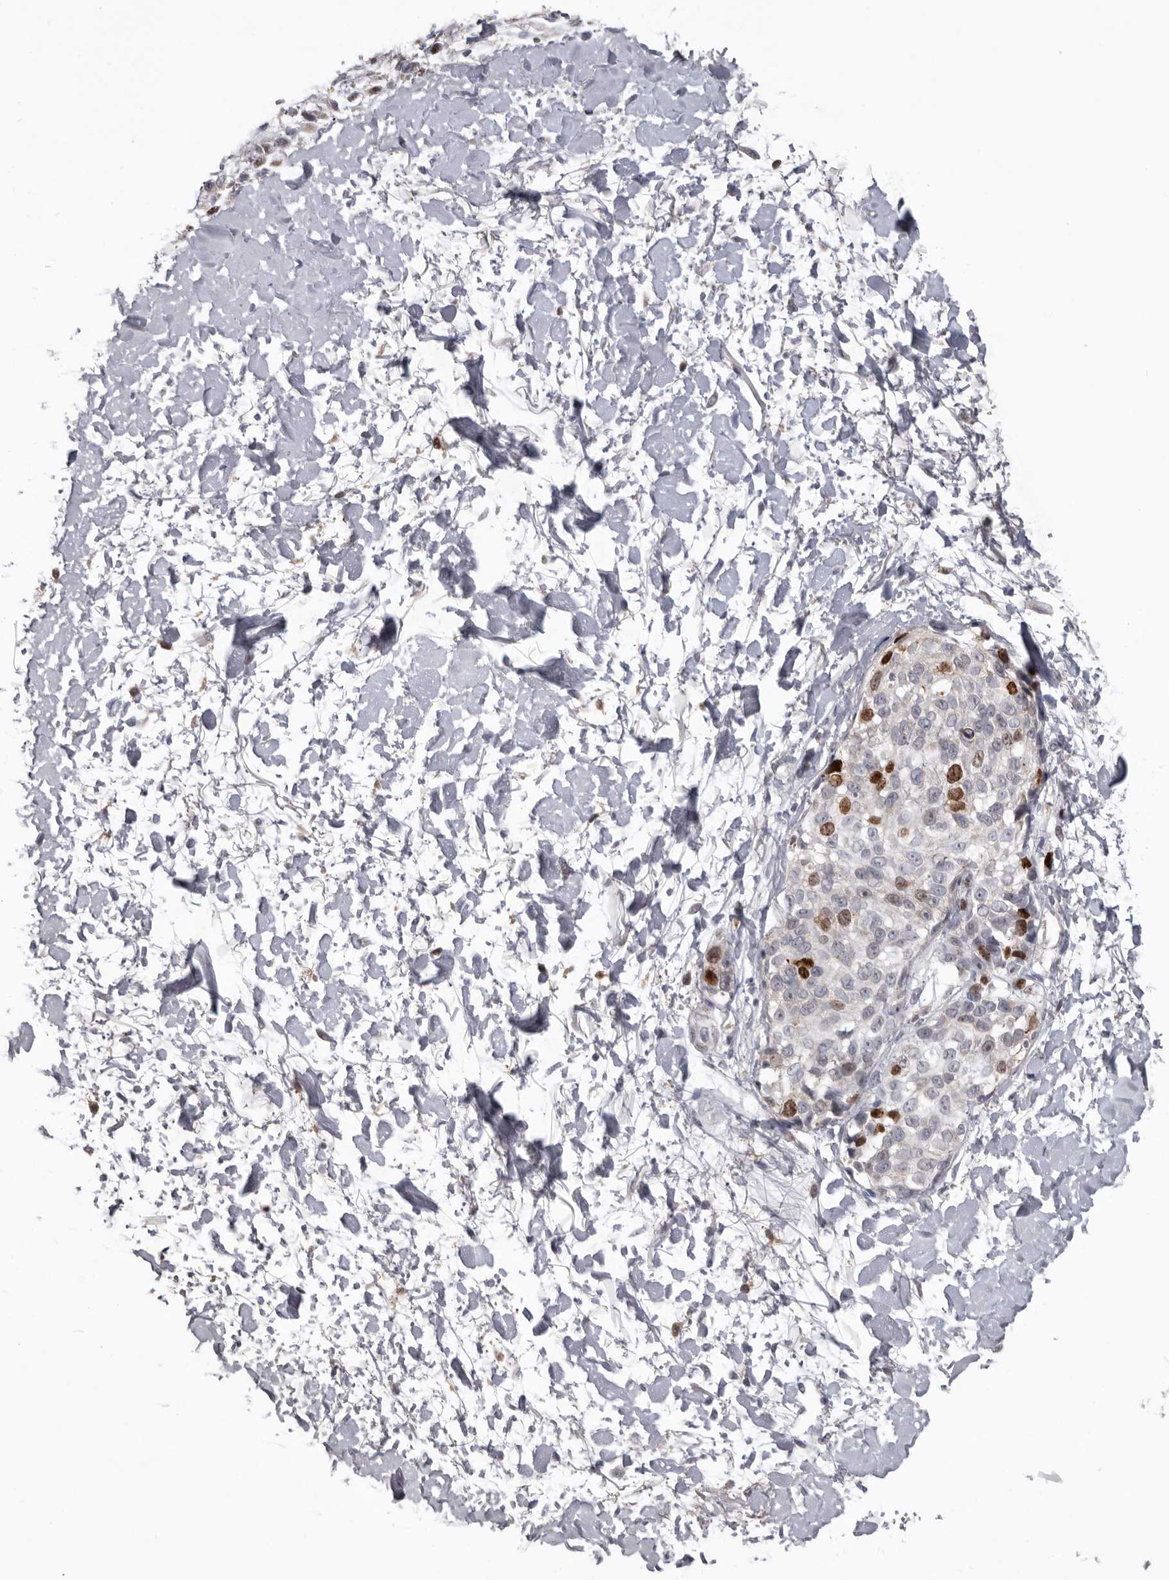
{"staining": {"intensity": "moderate", "quantity": "<25%", "location": "nuclear"}, "tissue": "melanoma", "cell_type": "Tumor cells", "image_type": "cancer", "snomed": [{"axis": "morphology", "description": "Malignant melanoma, Metastatic site"}, {"axis": "topography", "description": "Skin"}], "caption": "Melanoma stained with a protein marker exhibits moderate staining in tumor cells.", "gene": "CDCA8", "patient": {"sex": "female", "age": 72}}